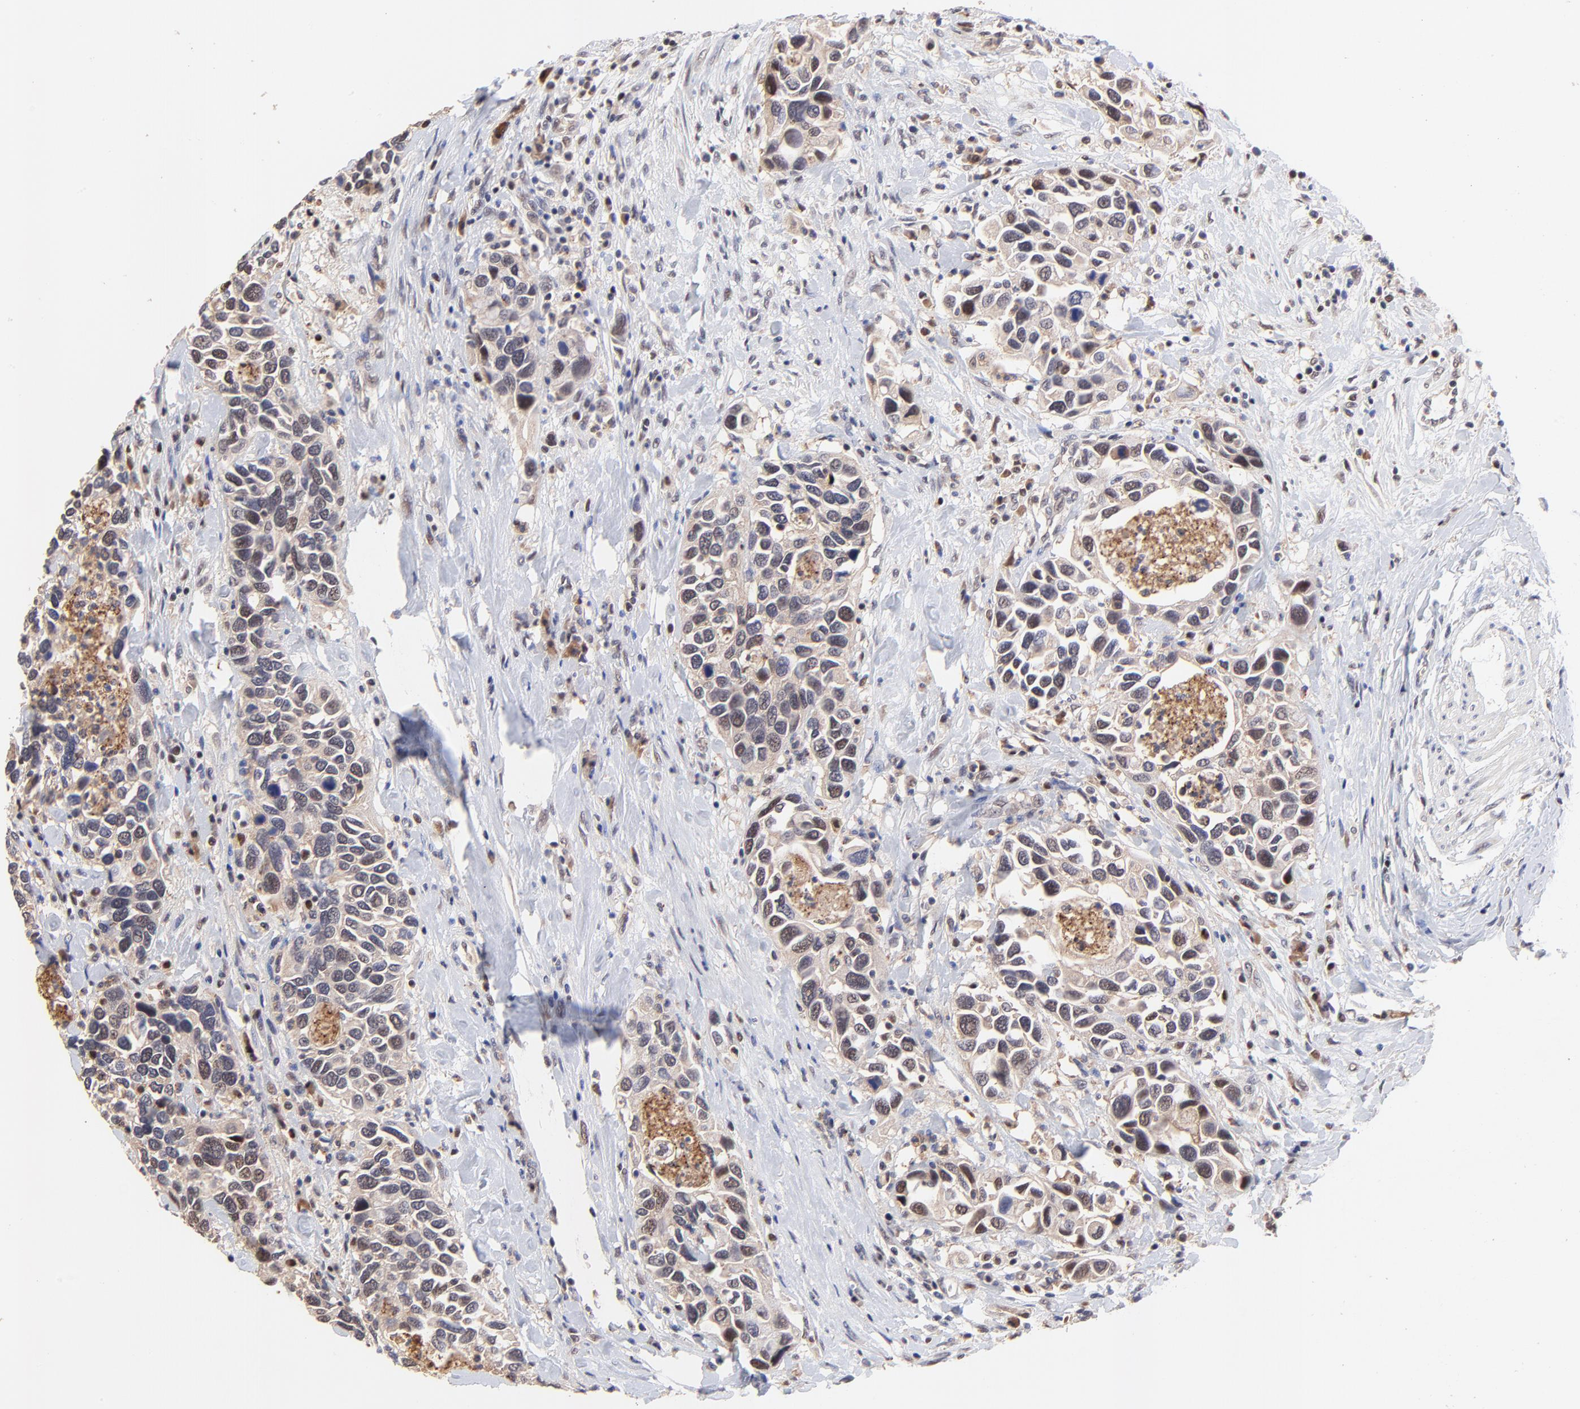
{"staining": {"intensity": "weak", "quantity": ">75%", "location": "cytoplasmic/membranous"}, "tissue": "urothelial cancer", "cell_type": "Tumor cells", "image_type": "cancer", "snomed": [{"axis": "morphology", "description": "Urothelial carcinoma, High grade"}, {"axis": "topography", "description": "Urinary bladder"}], "caption": "Immunohistochemistry (DAB) staining of human urothelial cancer demonstrates weak cytoplasmic/membranous protein staining in approximately >75% of tumor cells.", "gene": "PSMA6", "patient": {"sex": "male", "age": 66}}